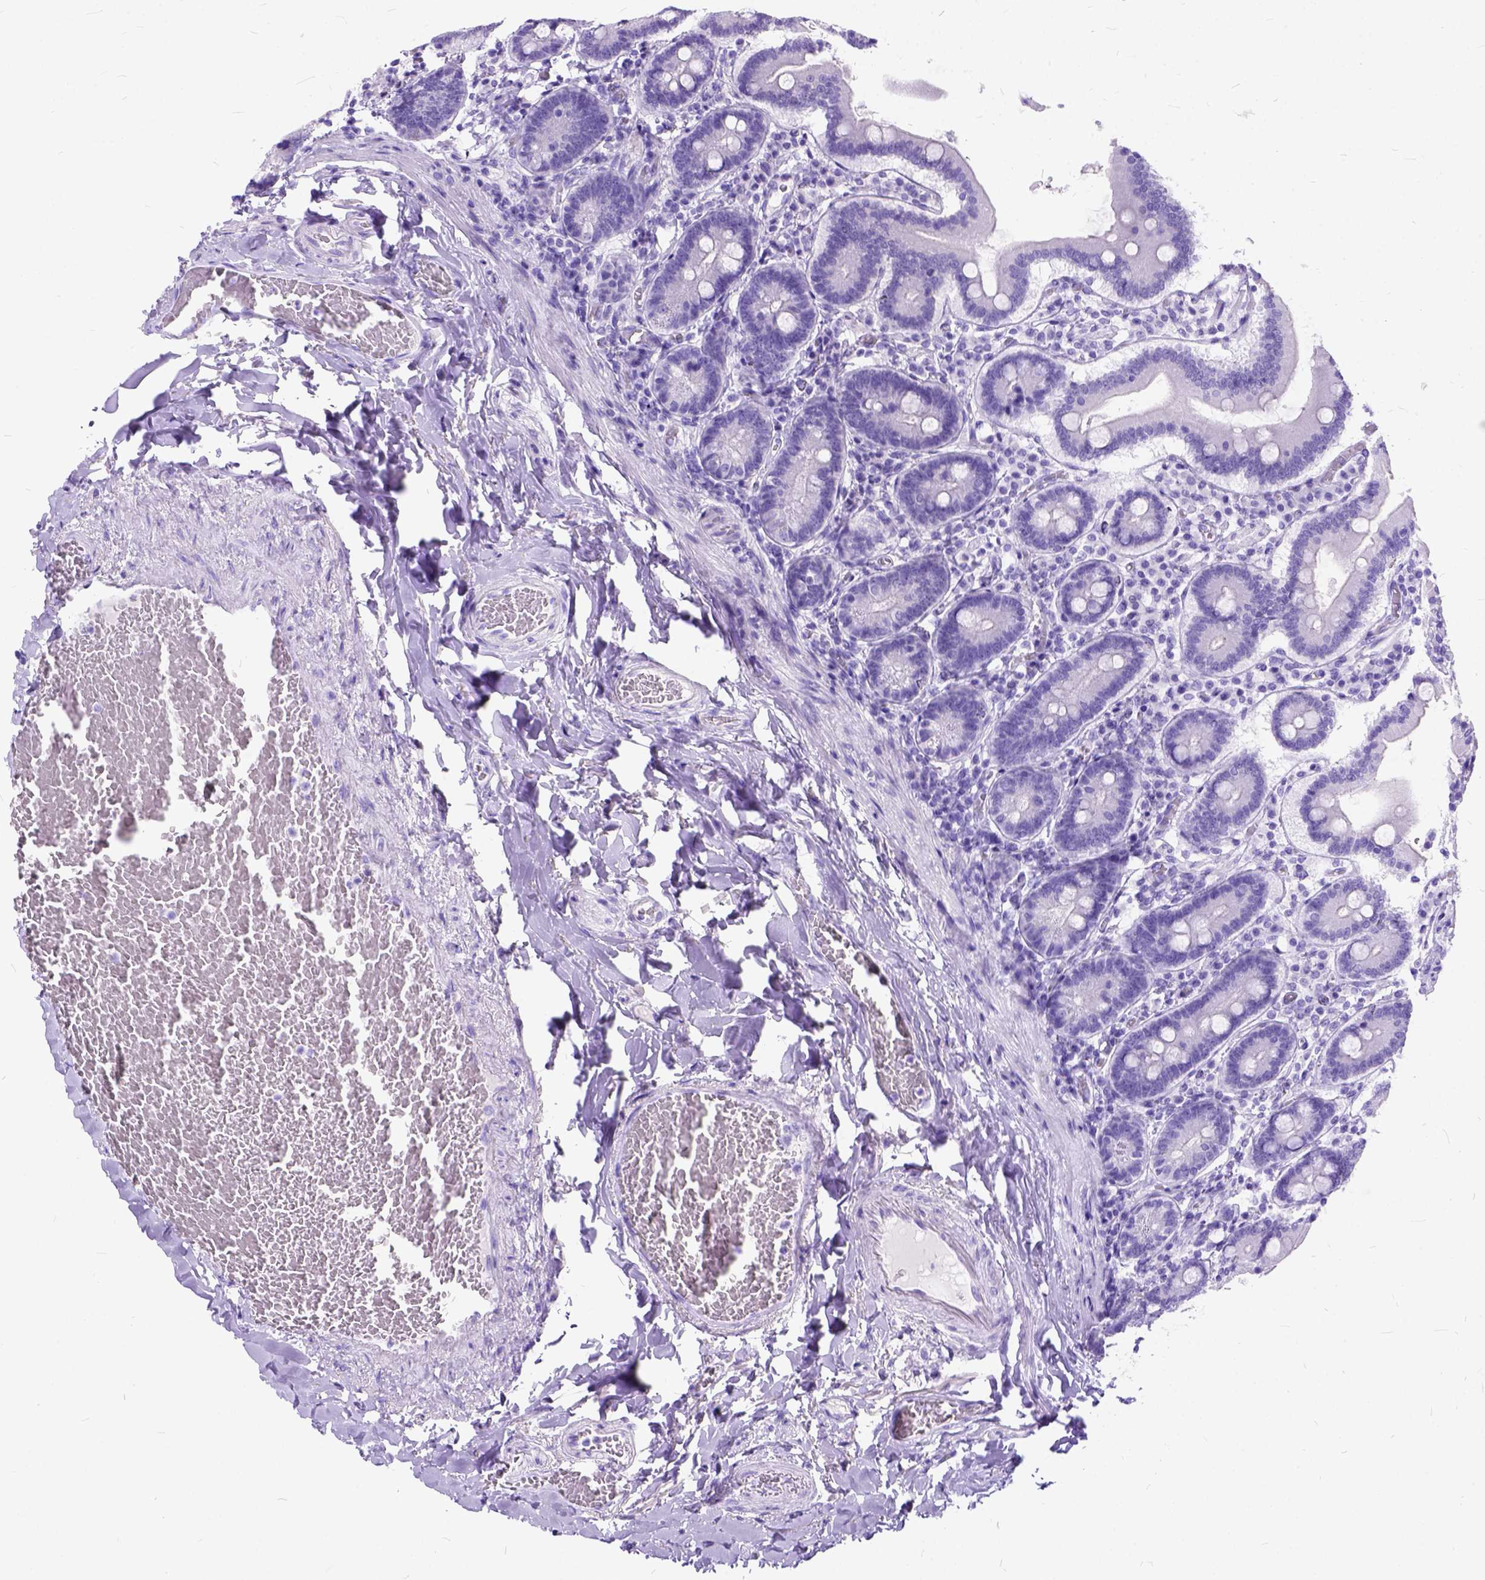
{"staining": {"intensity": "negative", "quantity": "none", "location": "none"}, "tissue": "duodenum", "cell_type": "Glandular cells", "image_type": "normal", "snomed": [{"axis": "morphology", "description": "Normal tissue, NOS"}, {"axis": "topography", "description": "Duodenum"}], "caption": "Photomicrograph shows no protein staining in glandular cells of unremarkable duodenum.", "gene": "C1QTNF3", "patient": {"sex": "female", "age": 62}}